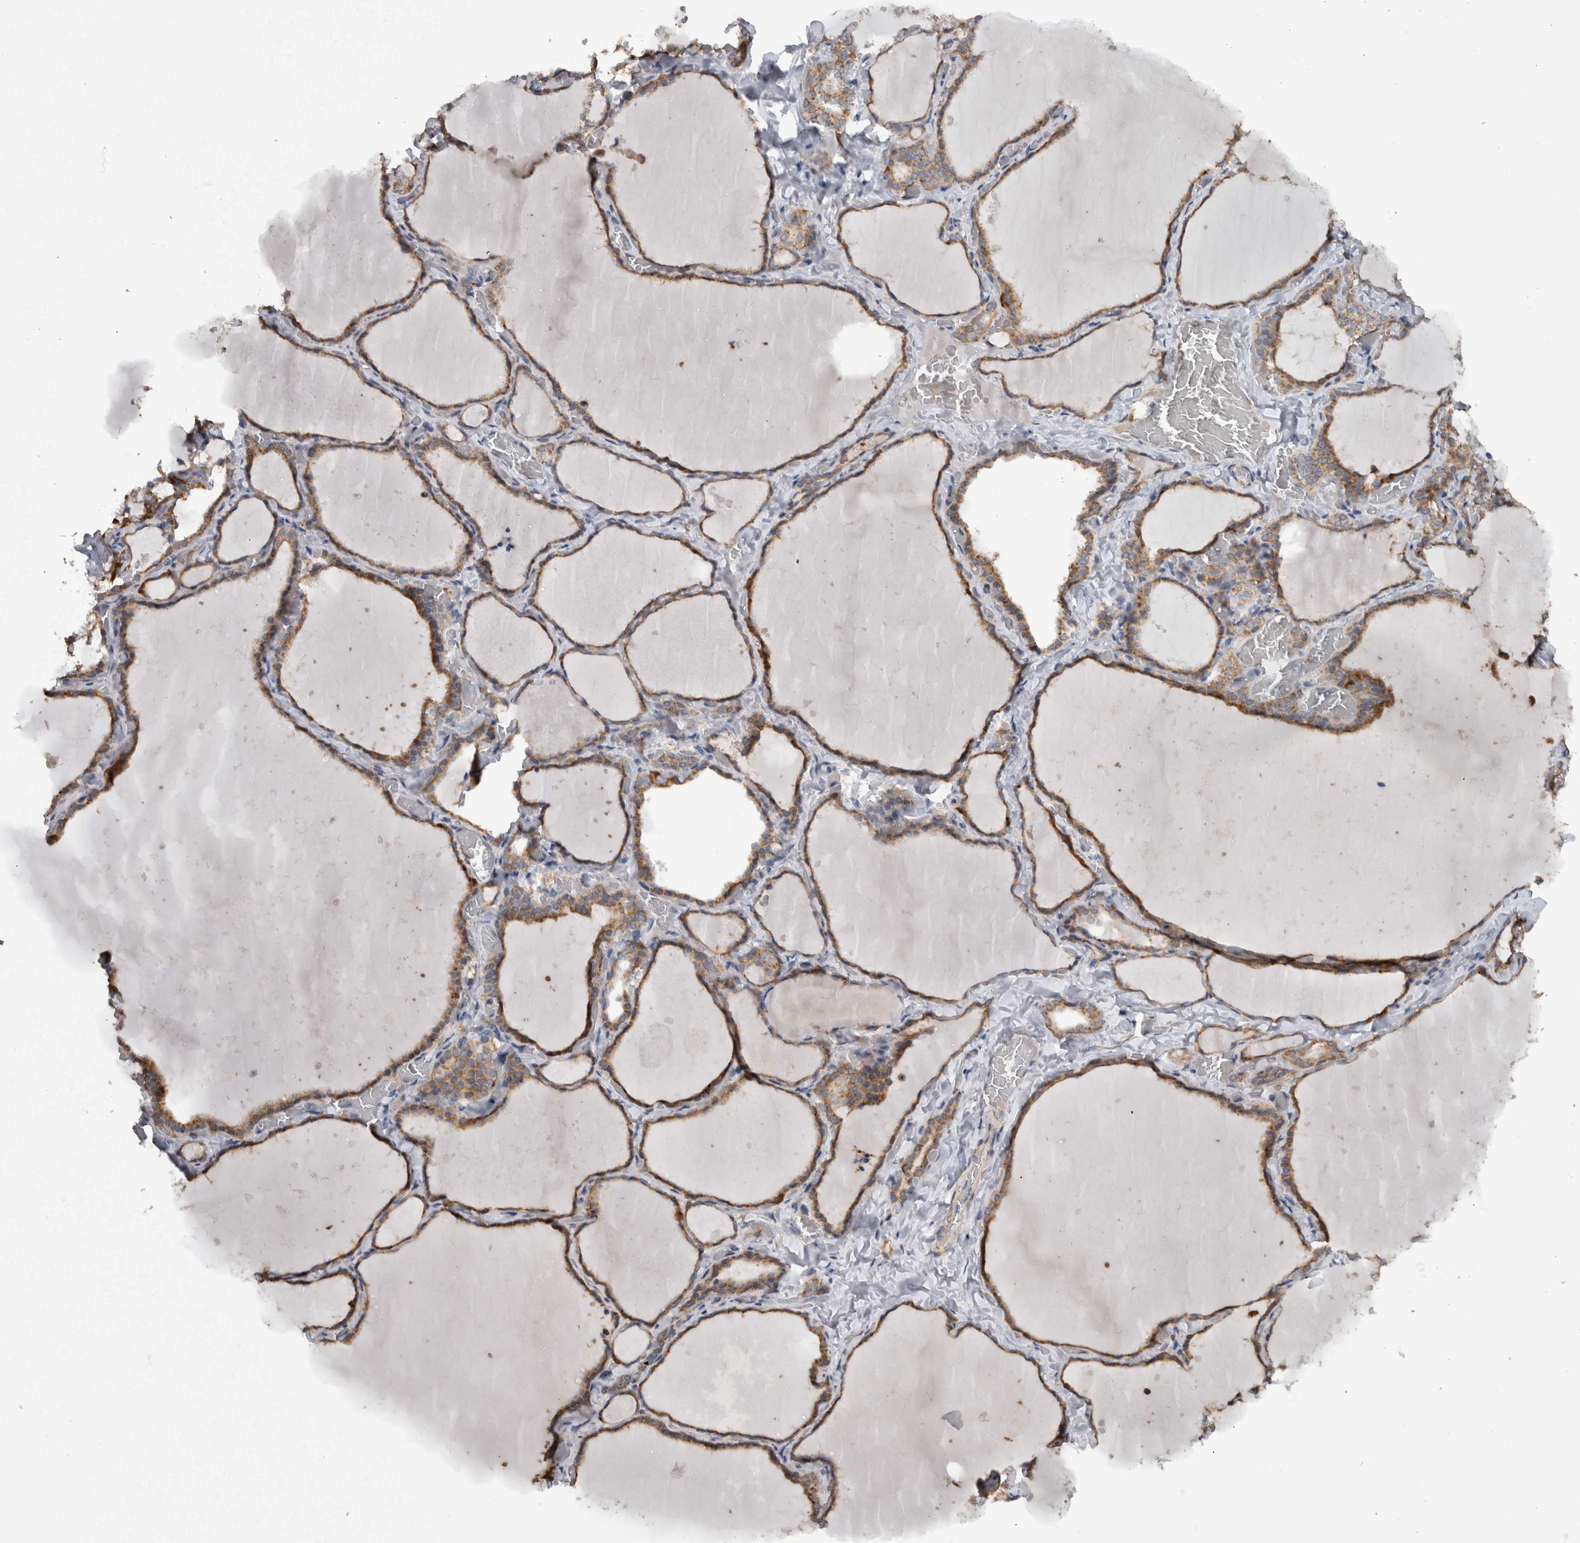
{"staining": {"intensity": "moderate", "quantity": ">75%", "location": "cytoplasmic/membranous"}, "tissue": "thyroid gland", "cell_type": "Glandular cells", "image_type": "normal", "snomed": [{"axis": "morphology", "description": "Normal tissue, NOS"}, {"axis": "topography", "description": "Thyroid gland"}], "caption": "Protein expression analysis of benign thyroid gland reveals moderate cytoplasmic/membranous positivity in about >75% of glandular cells.", "gene": "ARMC1", "patient": {"sex": "female", "age": 22}}